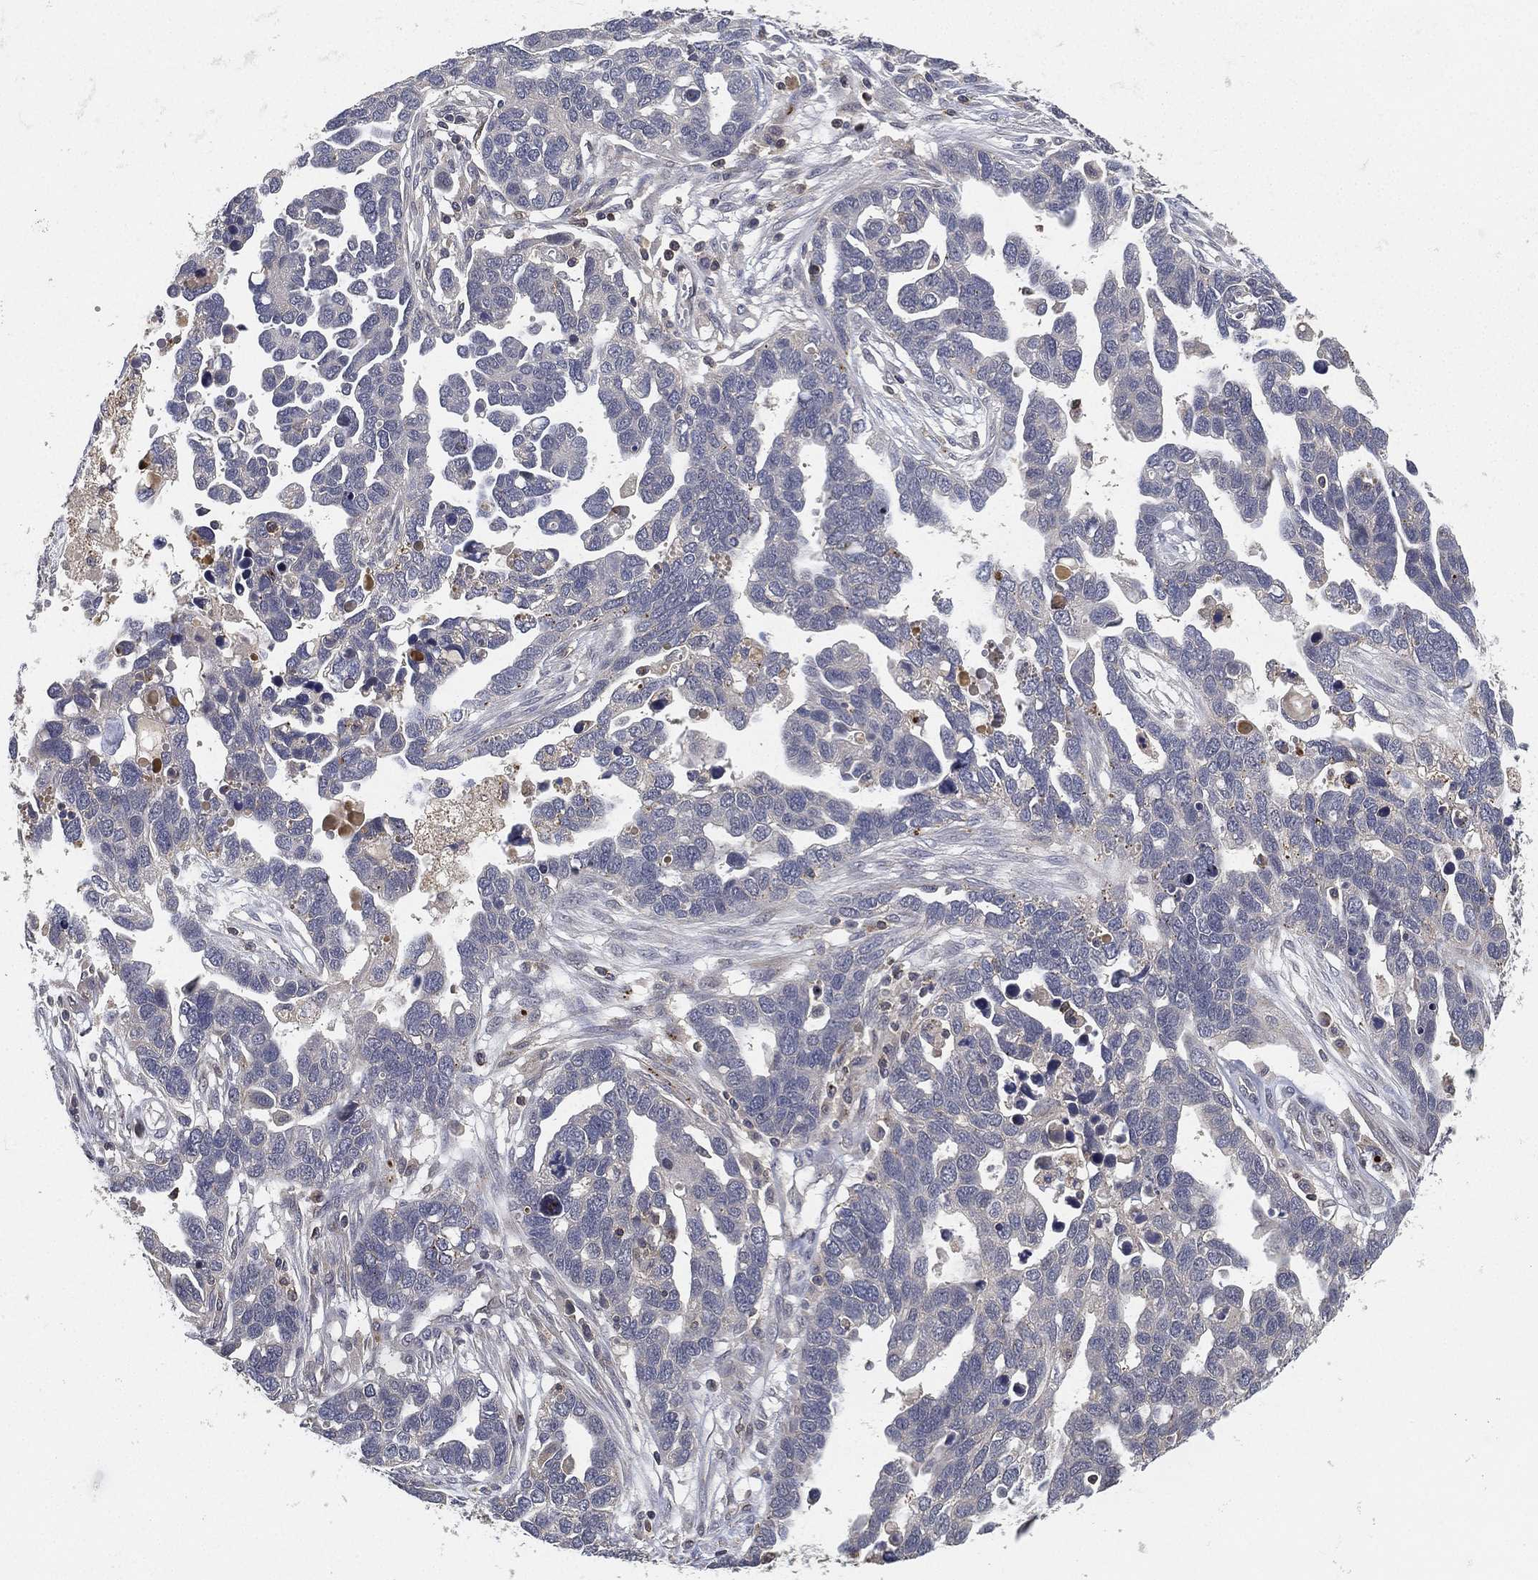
{"staining": {"intensity": "negative", "quantity": "none", "location": "none"}, "tissue": "ovarian cancer", "cell_type": "Tumor cells", "image_type": "cancer", "snomed": [{"axis": "morphology", "description": "Cystadenocarcinoma, serous, NOS"}, {"axis": "topography", "description": "Ovary"}], "caption": "Immunohistochemistry histopathology image of human ovarian cancer stained for a protein (brown), which shows no positivity in tumor cells.", "gene": "CFAP251", "patient": {"sex": "female", "age": 54}}